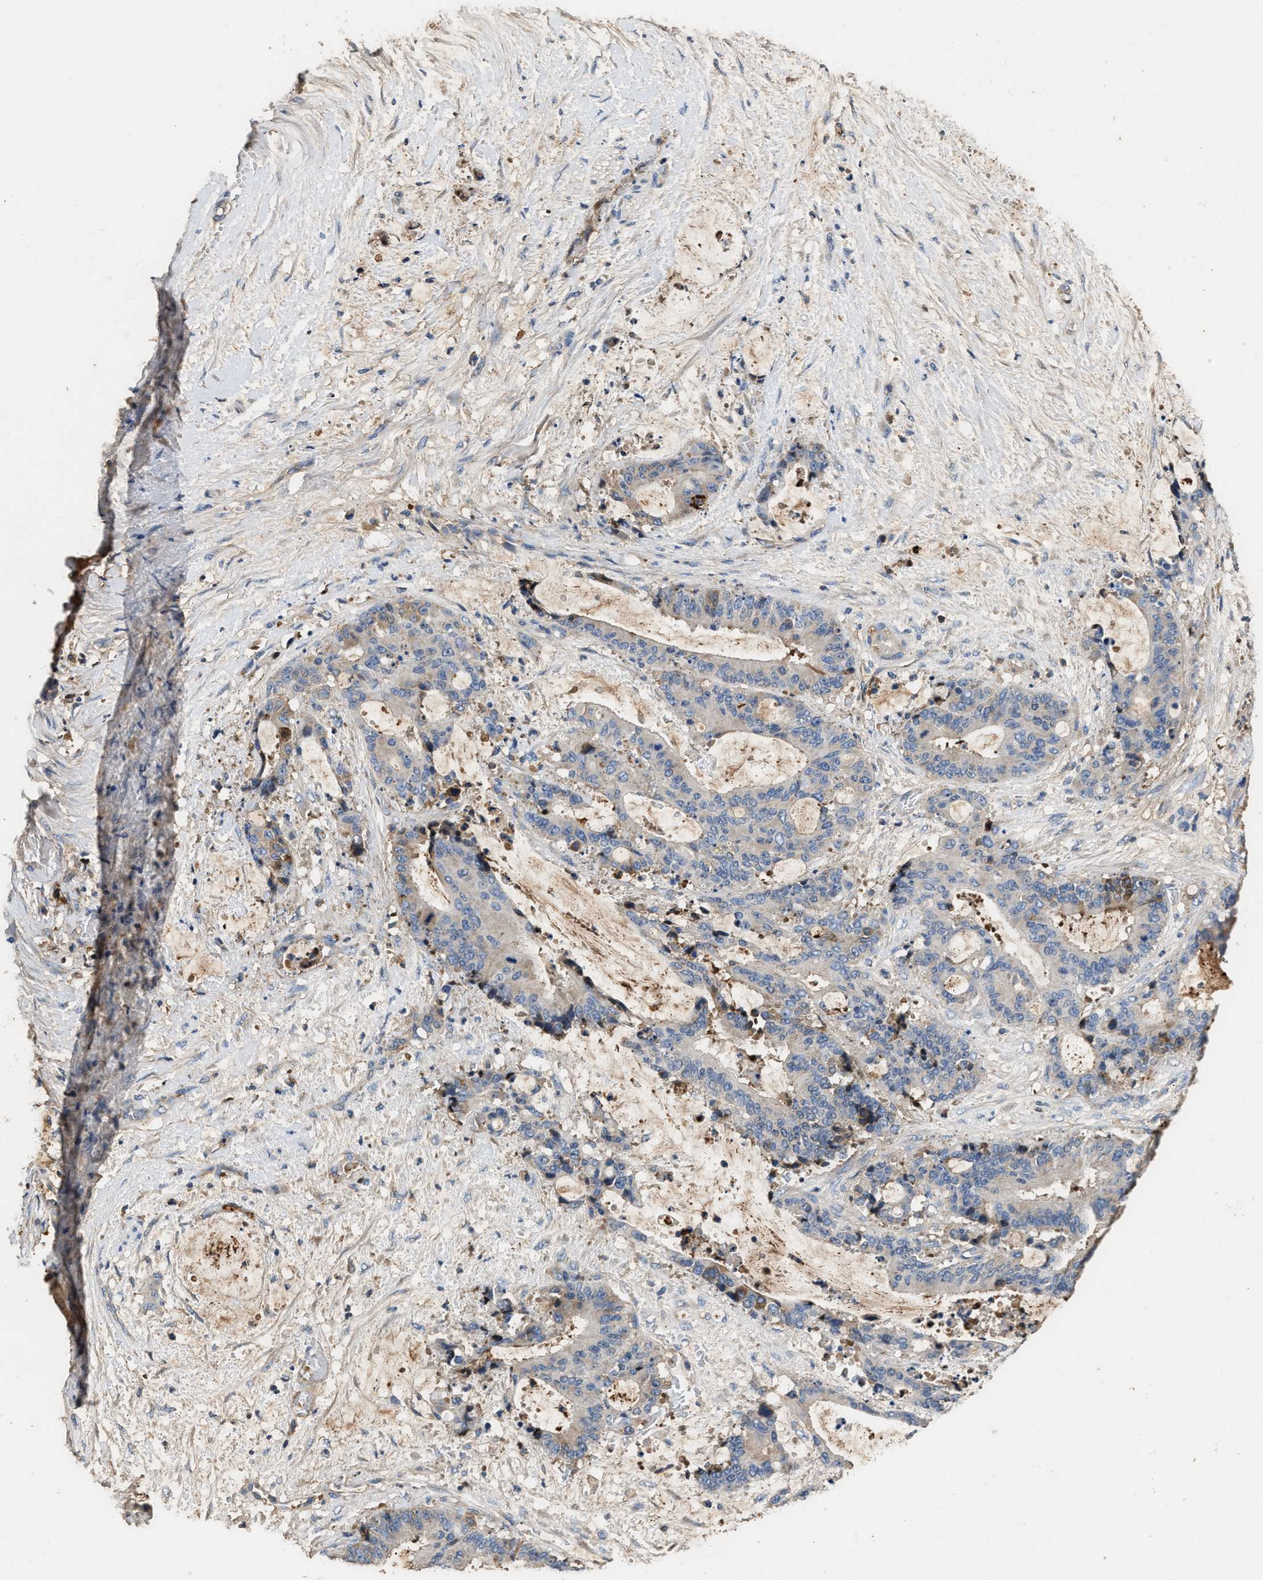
{"staining": {"intensity": "moderate", "quantity": "25%-75%", "location": "cytoplasmic/membranous"}, "tissue": "liver cancer", "cell_type": "Tumor cells", "image_type": "cancer", "snomed": [{"axis": "morphology", "description": "Normal tissue, NOS"}, {"axis": "morphology", "description": "Cholangiocarcinoma"}, {"axis": "topography", "description": "Liver"}, {"axis": "topography", "description": "Peripheral nerve tissue"}], "caption": "Protein analysis of liver cancer (cholangiocarcinoma) tissue exhibits moderate cytoplasmic/membranous positivity in about 25%-75% of tumor cells.", "gene": "C3", "patient": {"sex": "female", "age": 73}}